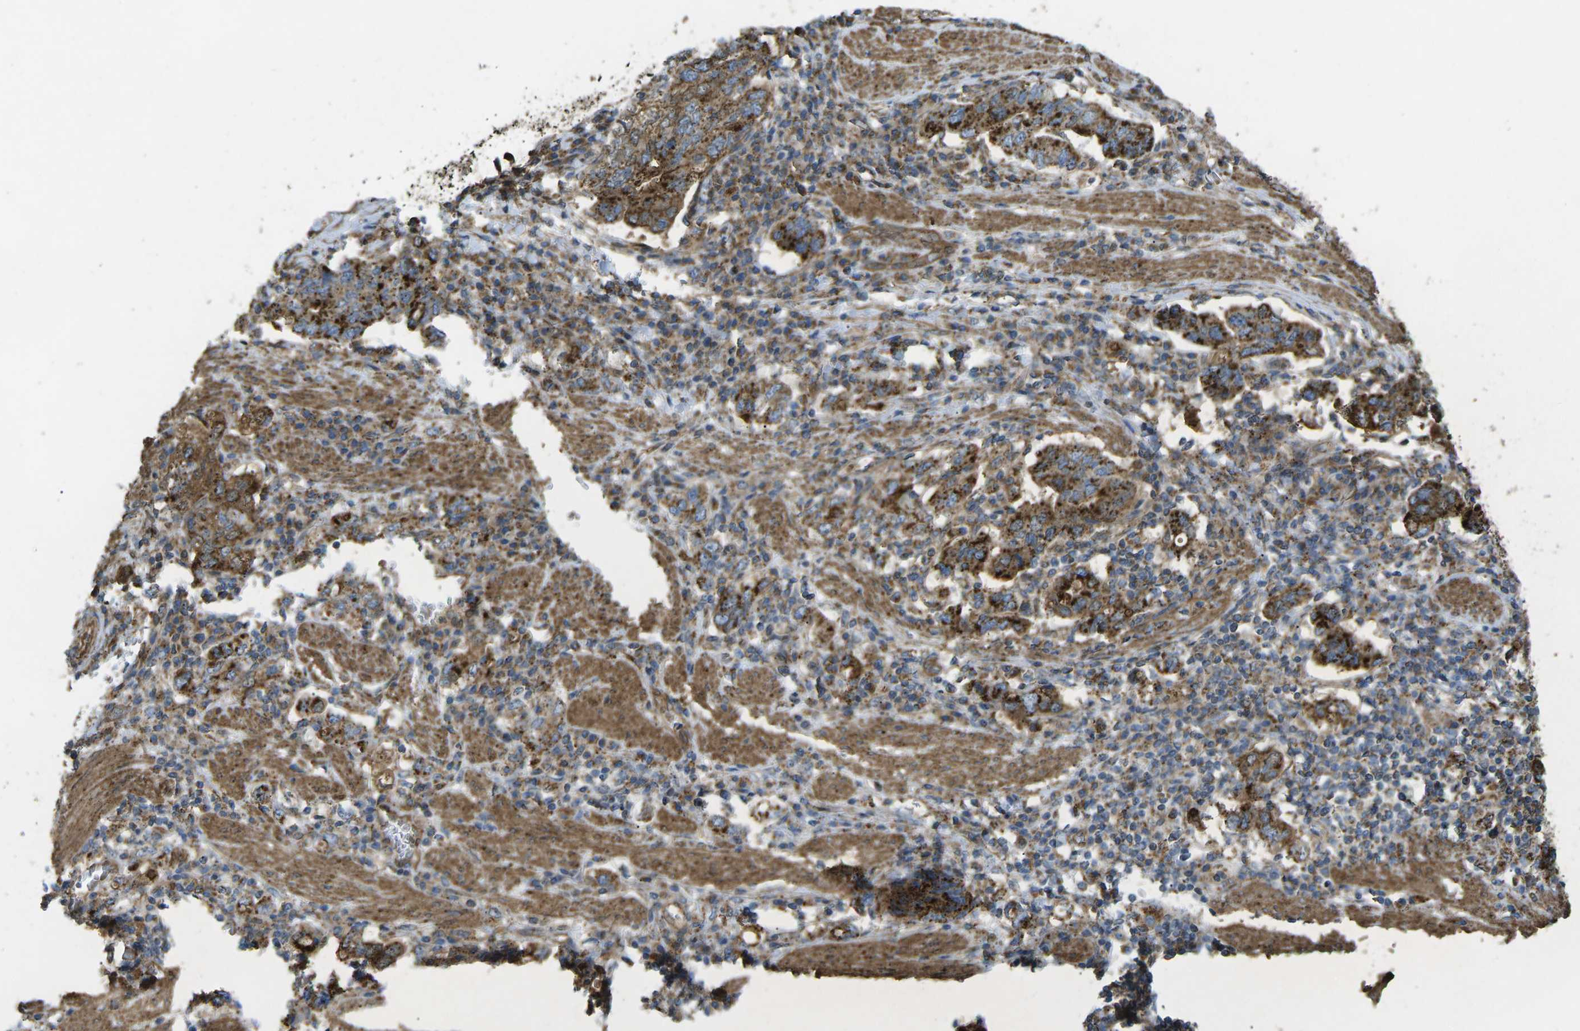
{"staining": {"intensity": "moderate", "quantity": ">75%", "location": "cytoplasmic/membranous"}, "tissue": "stomach cancer", "cell_type": "Tumor cells", "image_type": "cancer", "snomed": [{"axis": "morphology", "description": "Adenocarcinoma, NOS"}, {"axis": "topography", "description": "Stomach, upper"}], "caption": "Stomach cancer stained for a protein exhibits moderate cytoplasmic/membranous positivity in tumor cells. (Stains: DAB (3,3'-diaminobenzidine) in brown, nuclei in blue, Microscopy: brightfield microscopy at high magnification).", "gene": "CHMP3", "patient": {"sex": "male", "age": 62}}